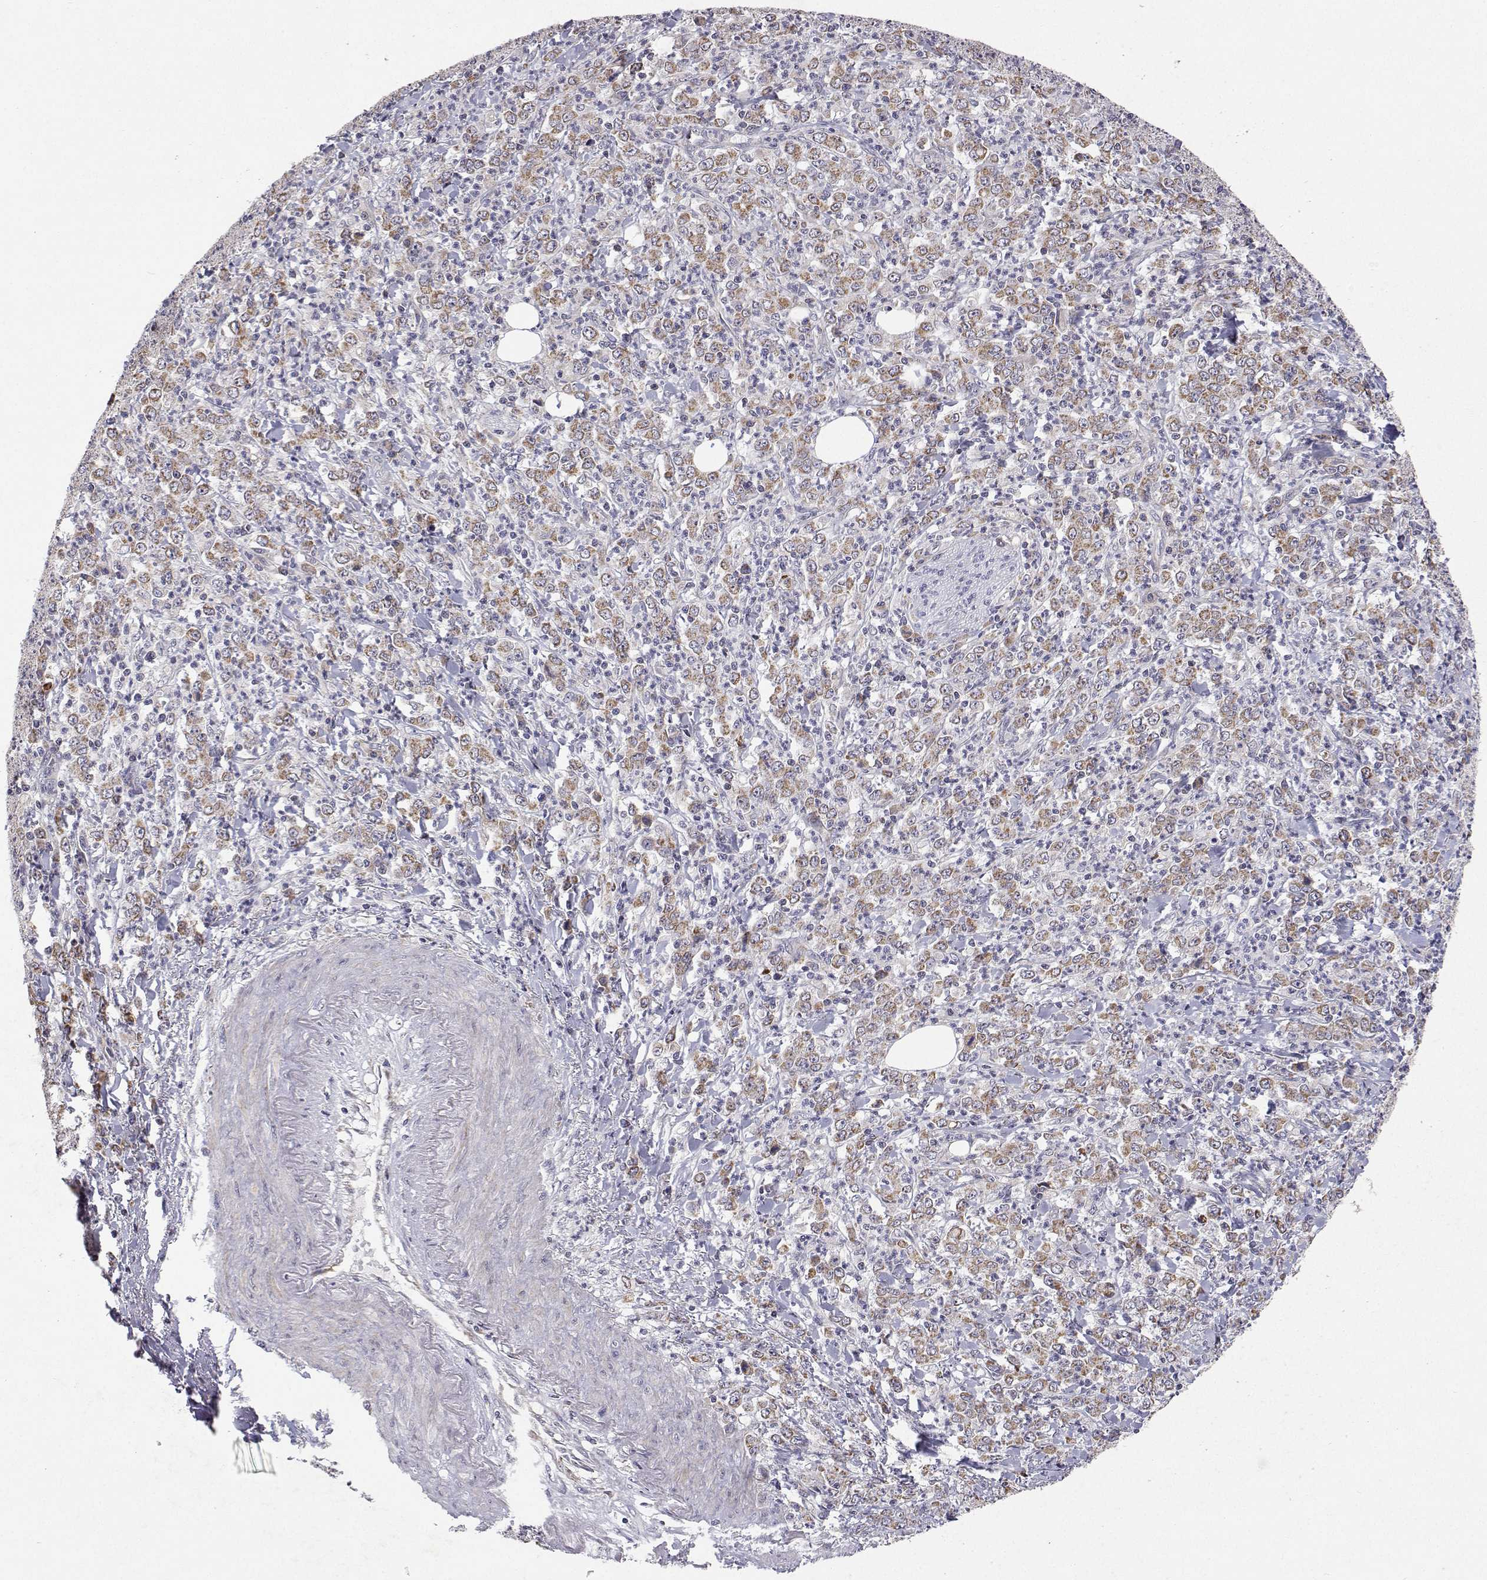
{"staining": {"intensity": "weak", "quantity": ">75%", "location": "cytoplasmic/membranous"}, "tissue": "stomach cancer", "cell_type": "Tumor cells", "image_type": "cancer", "snomed": [{"axis": "morphology", "description": "Adenocarcinoma, NOS"}, {"axis": "topography", "description": "Stomach, lower"}], "caption": "This is a histology image of immunohistochemistry (IHC) staining of stomach cancer, which shows weak staining in the cytoplasmic/membranous of tumor cells.", "gene": "MRPL3", "patient": {"sex": "female", "age": 71}}